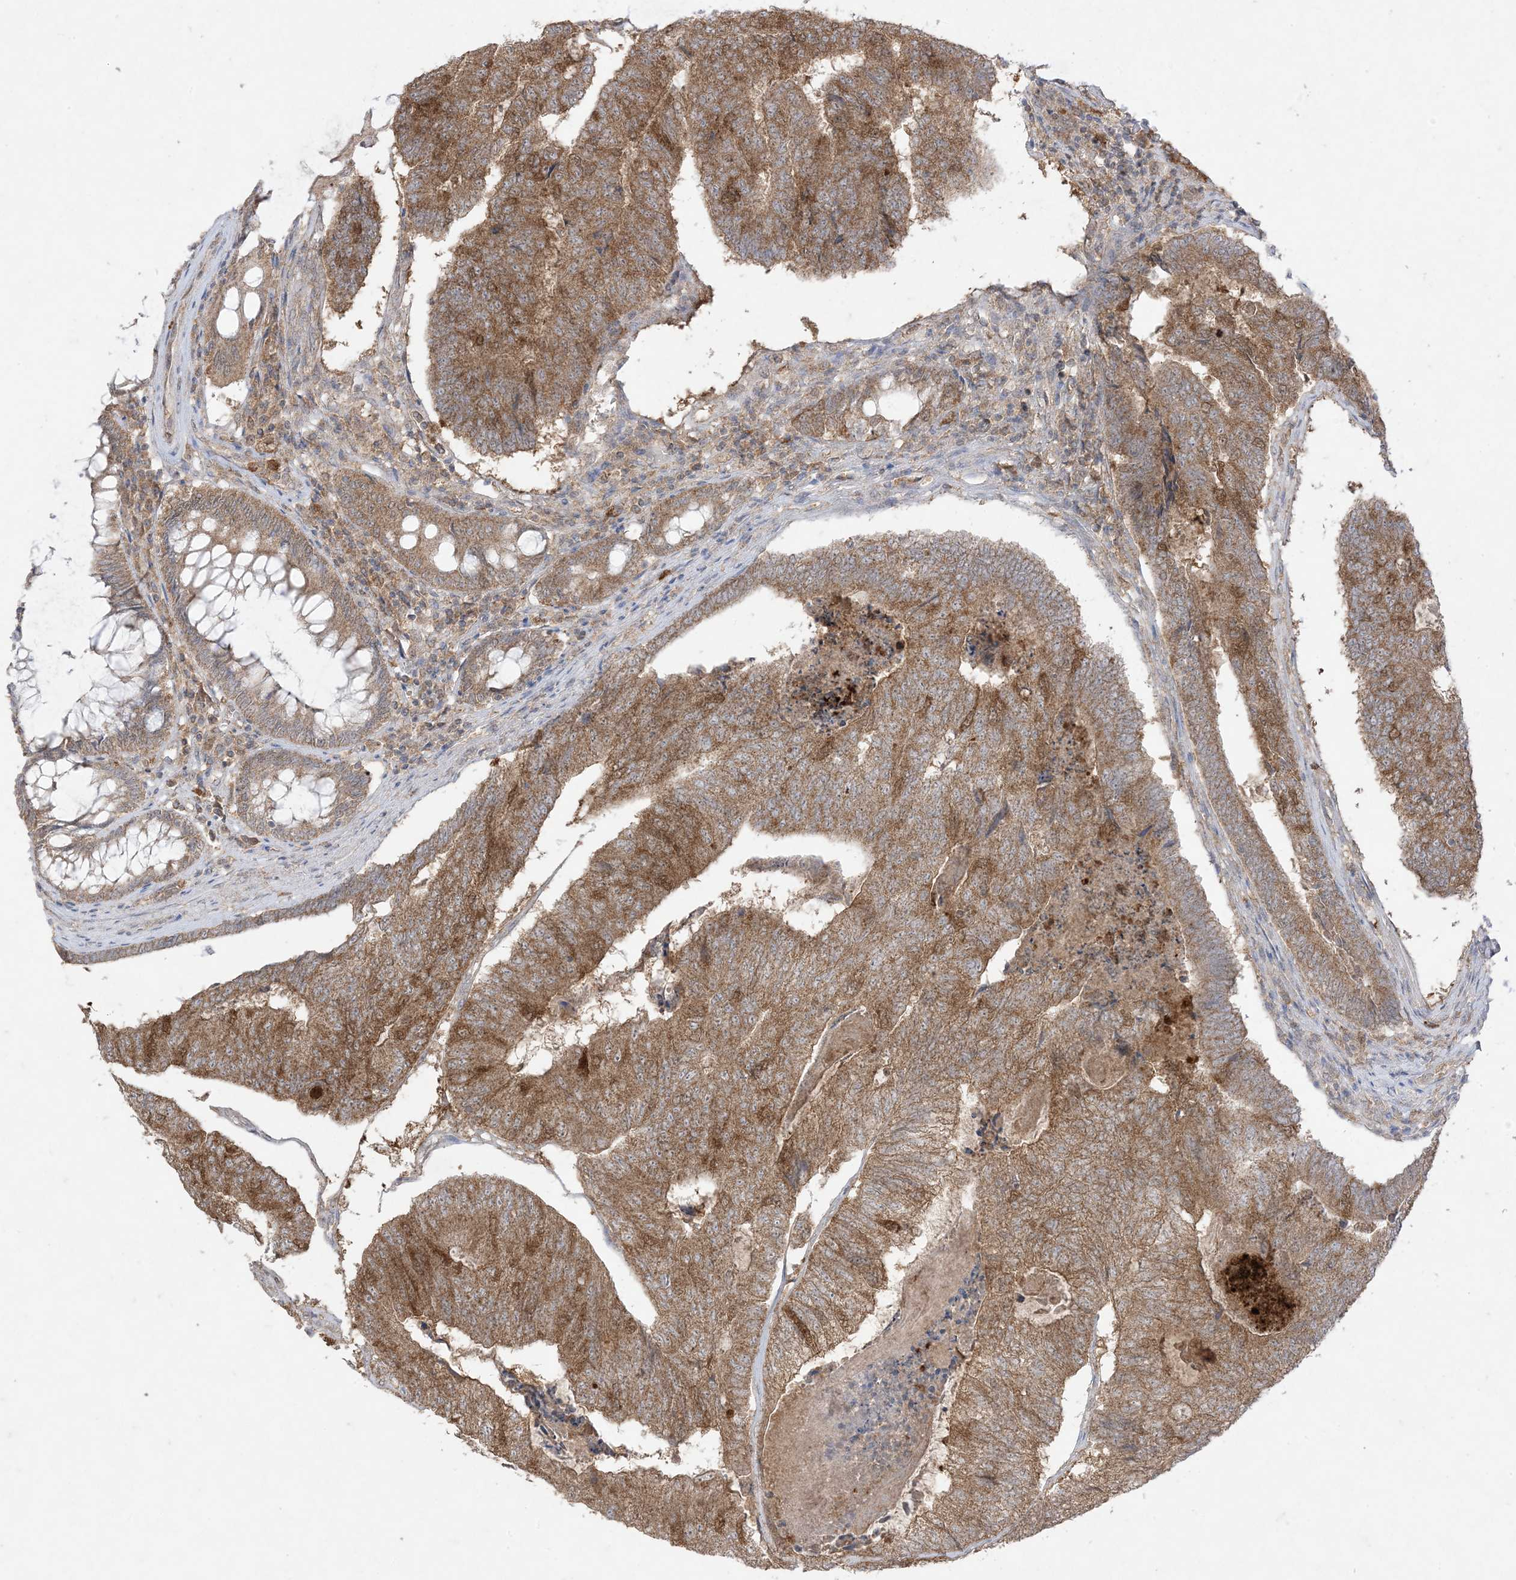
{"staining": {"intensity": "moderate", "quantity": ">75%", "location": "cytoplasmic/membranous"}, "tissue": "colorectal cancer", "cell_type": "Tumor cells", "image_type": "cancer", "snomed": [{"axis": "morphology", "description": "Adenocarcinoma, NOS"}, {"axis": "topography", "description": "Colon"}], "caption": "Immunohistochemical staining of colorectal cancer exhibits medium levels of moderate cytoplasmic/membranous protein staining in about >75% of tumor cells.", "gene": "UBE2C", "patient": {"sex": "female", "age": 67}}